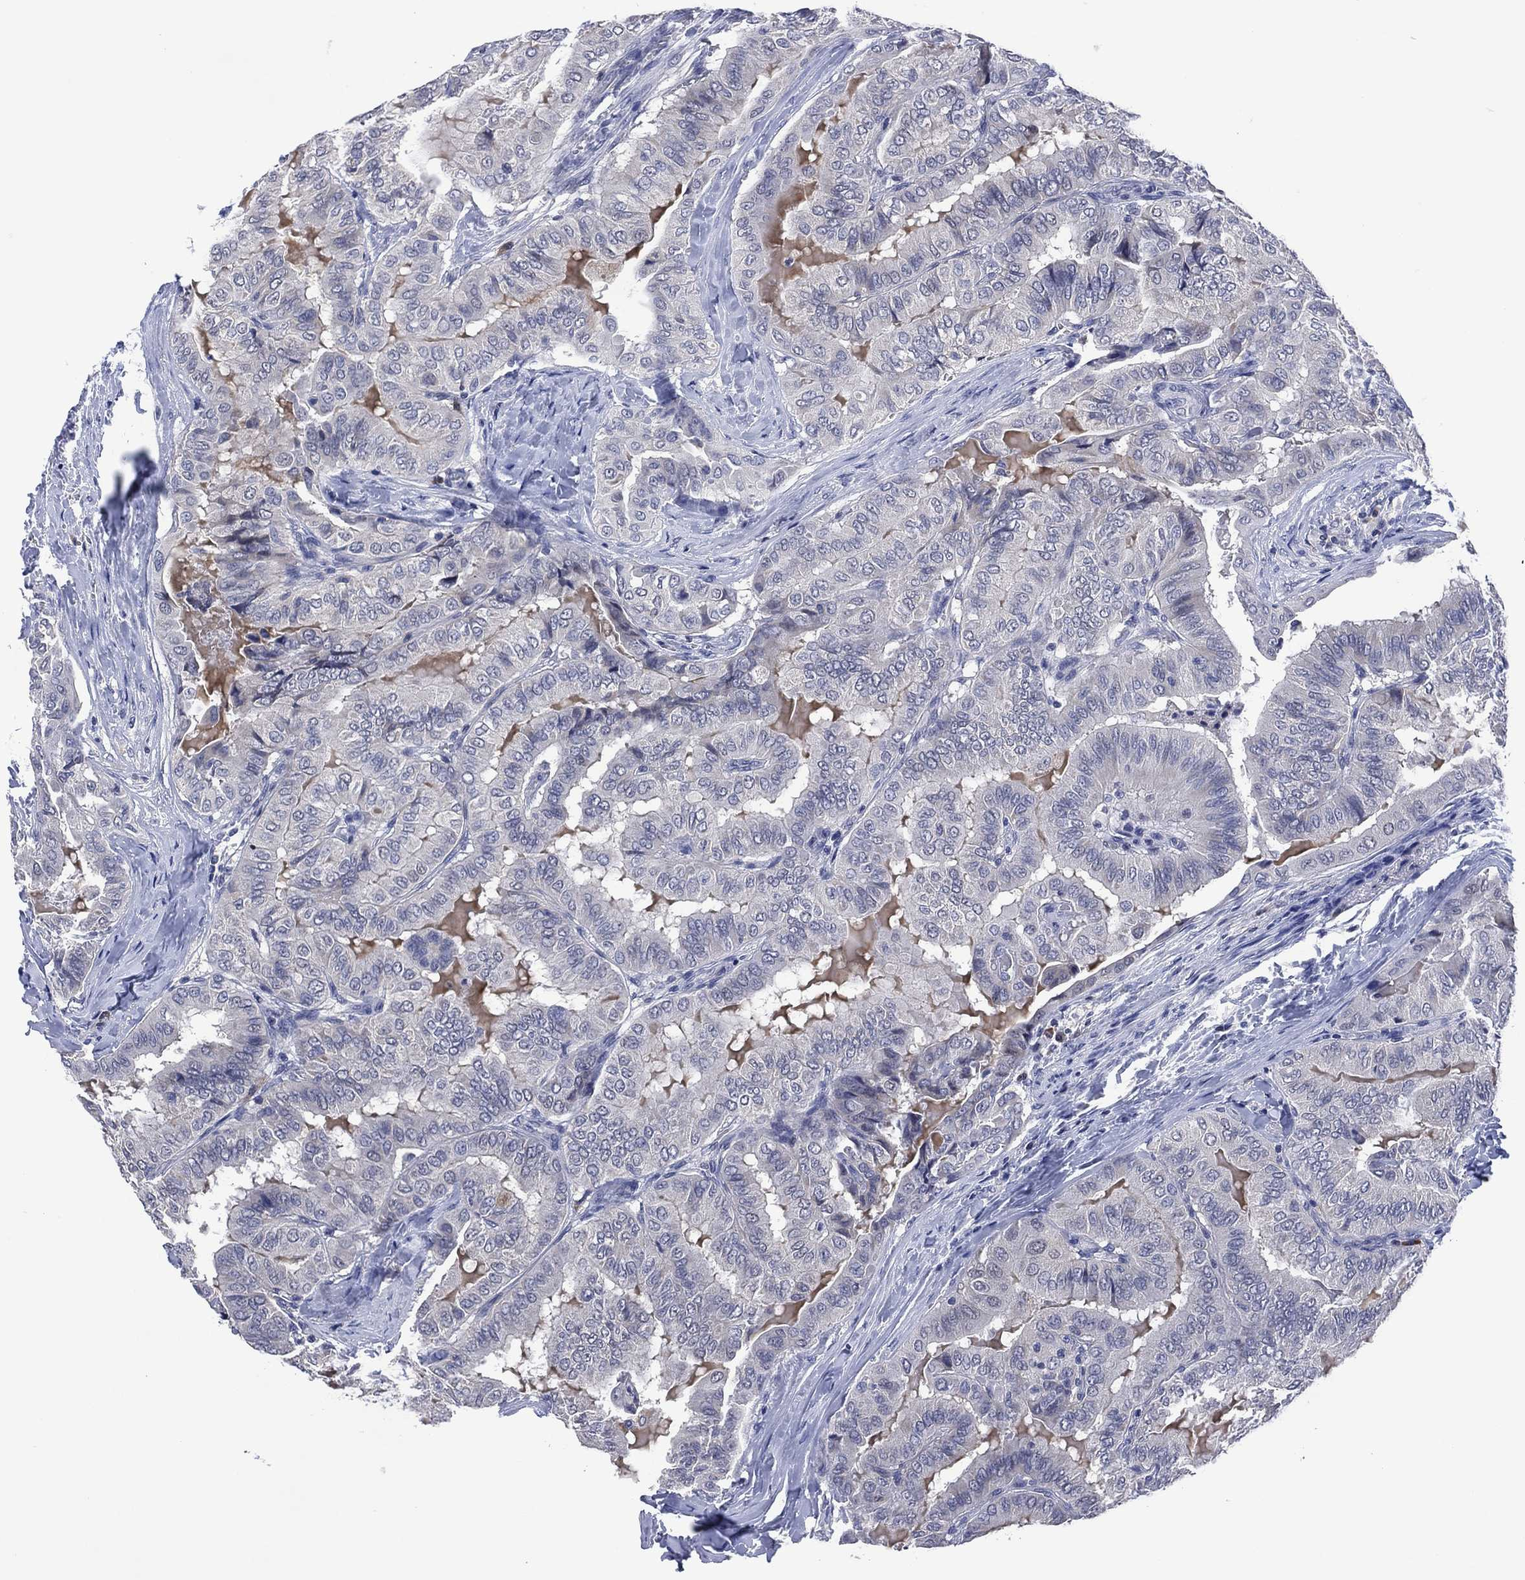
{"staining": {"intensity": "negative", "quantity": "none", "location": "none"}, "tissue": "thyroid cancer", "cell_type": "Tumor cells", "image_type": "cancer", "snomed": [{"axis": "morphology", "description": "Papillary adenocarcinoma, NOS"}, {"axis": "topography", "description": "Thyroid gland"}], "caption": "High magnification brightfield microscopy of thyroid cancer stained with DAB (3,3'-diaminobenzidine) (brown) and counterstained with hematoxylin (blue): tumor cells show no significant expression. (Immunohistochemistry, brightfield microscopy, high magnification).", "gene": "USP26", "patient": {"sex": "female", "age": 68}}